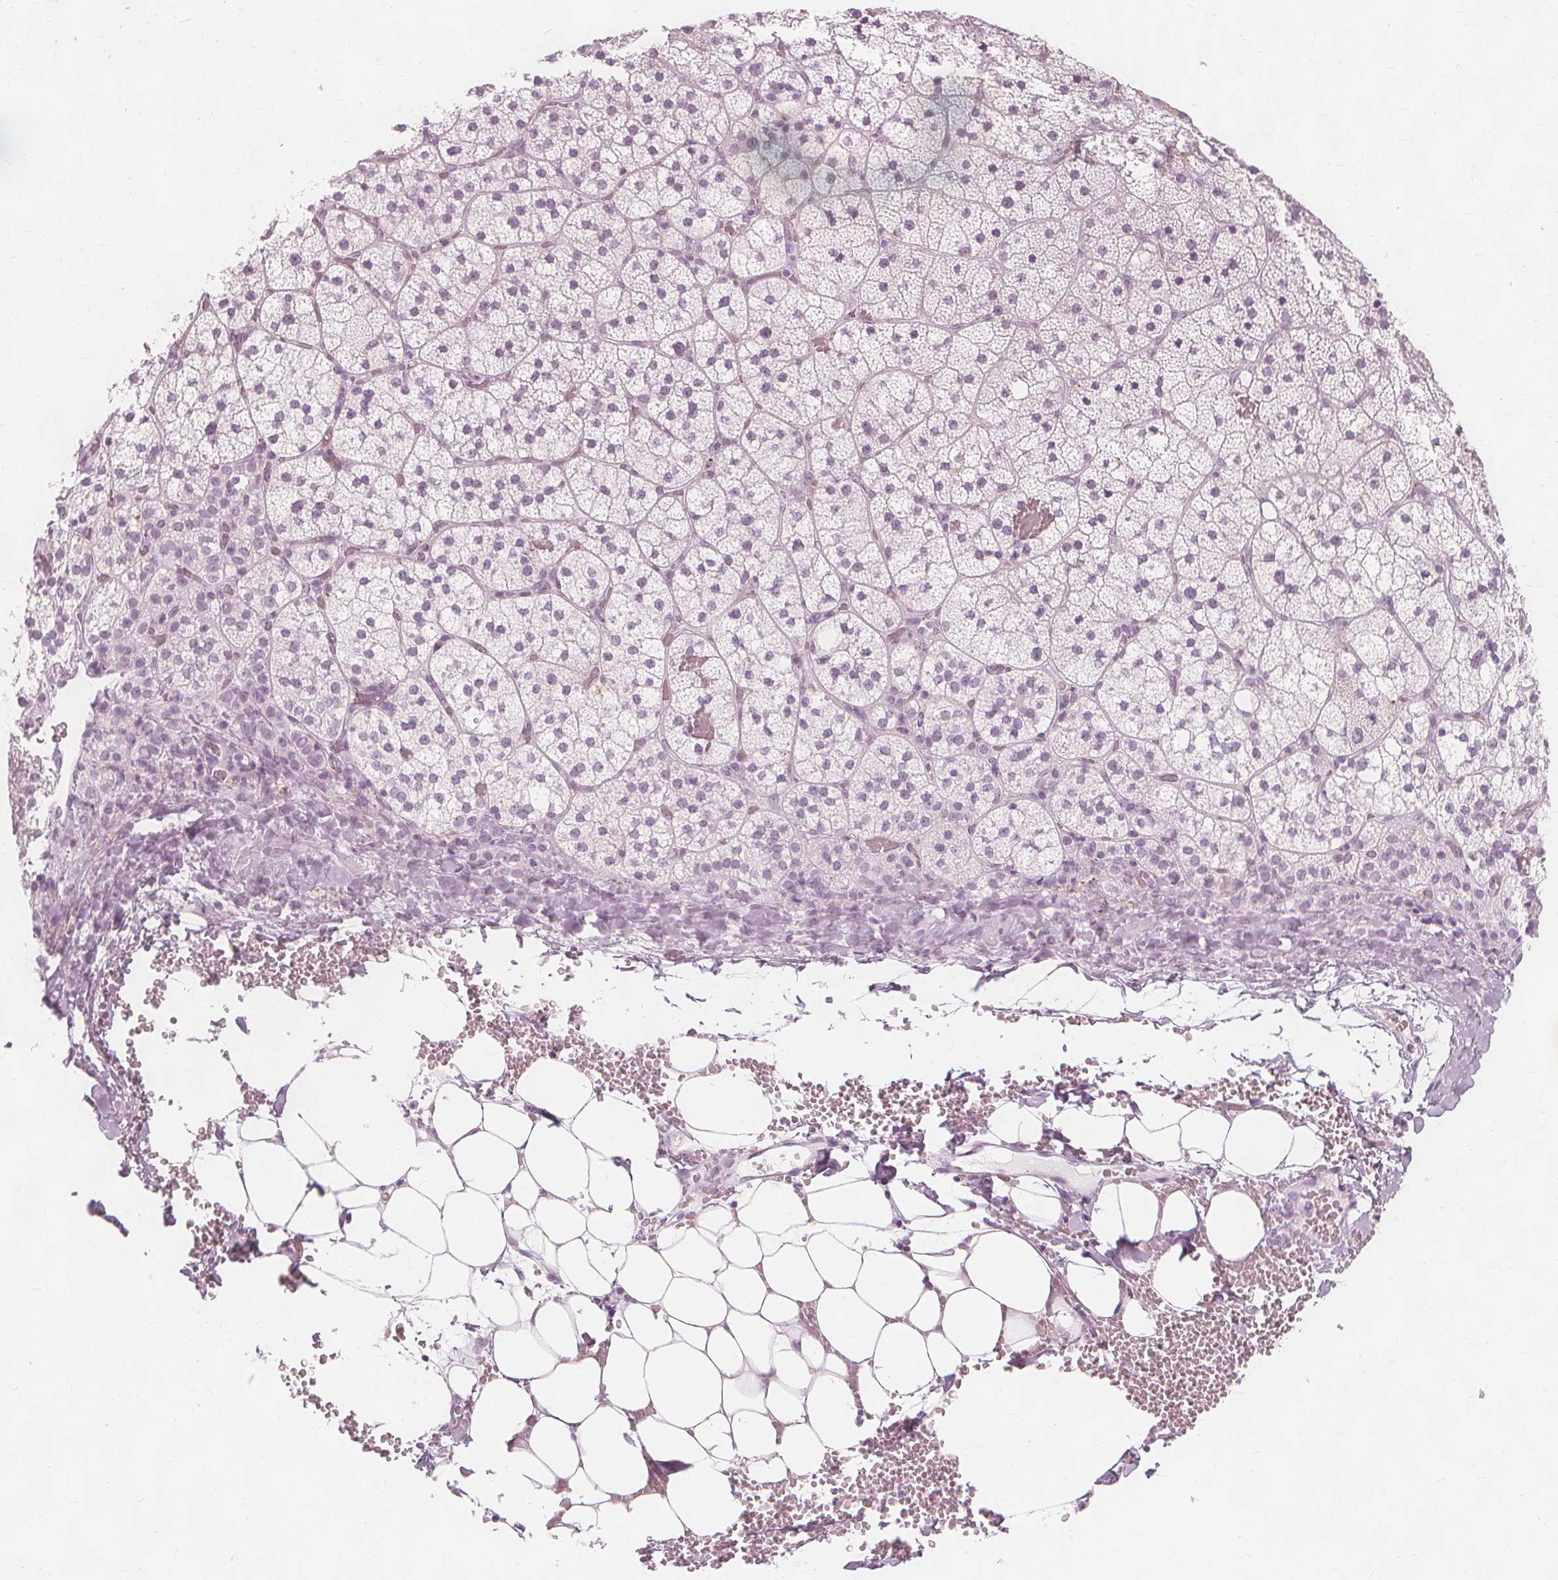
{"staining": {"intensity": "weak", "quantity": "<25%", "location": "cytoplasmic/membranous"}, "tissue": "adrenal gland", "cell_type": "Glandular cells", "image_type": "normal", "snomed": [{"axis": "morphology", "description": "Normal tissue, NOS"}, {"axis": "topography", "description": "Adrenal gland"}], "caption": "An immunohistochemistry (IHC) histopathology image of unremarkable adrenal gland is shown. There is no staining in glandular cells of adrenal gland. Brightfield microscopy of immunohistochemistry stained with DAB (brown) and hematoxylin (blue), captured at high magnification.", "gene": "TFF1", "patient": {"sex": "male", "age": 53}}